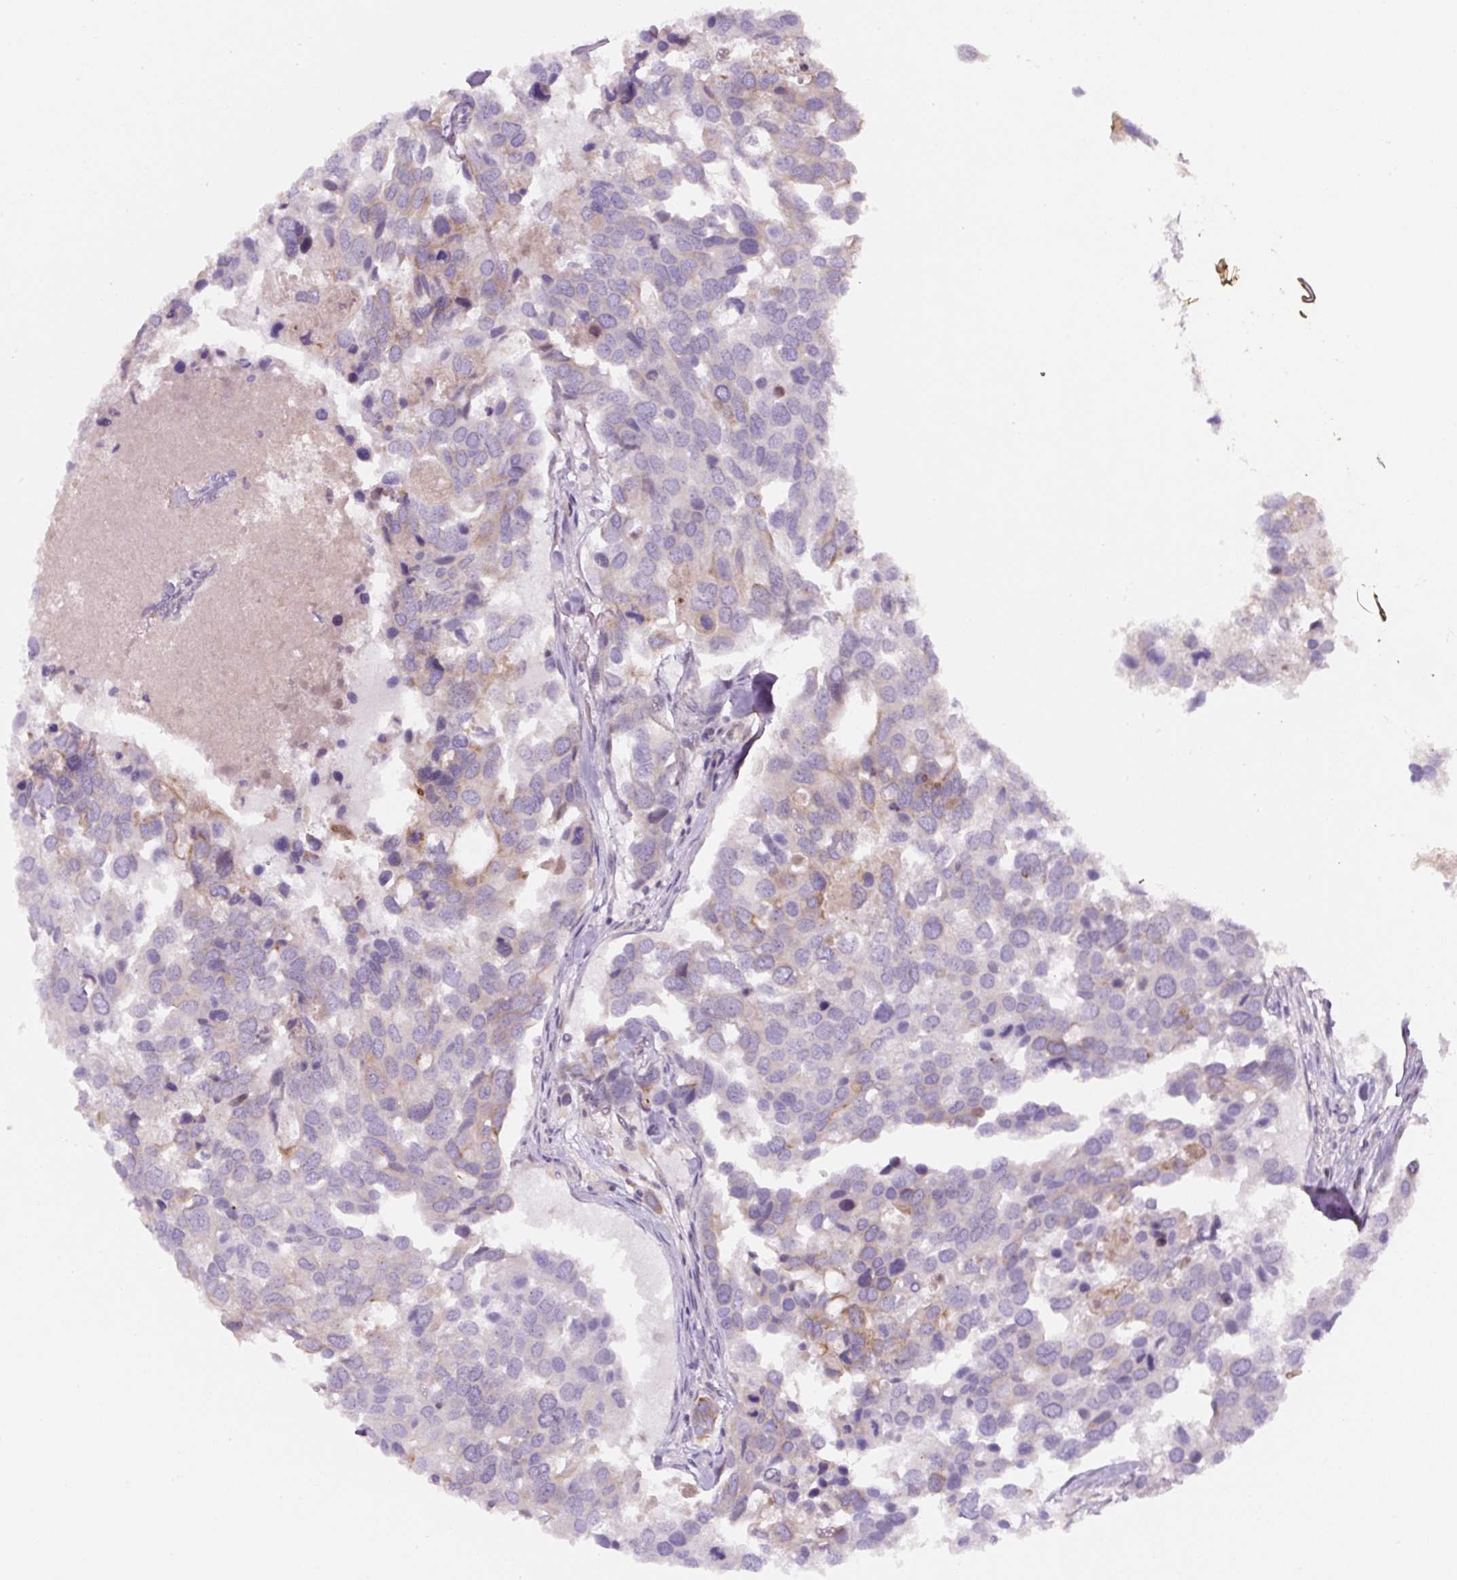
{"staining": {"intensity": "weak", "quantity": "<25%", "location": "cytoplasmic/membranous"}, "tissue": "breast cancer", "cell_type": "Tumor cells", "image_type": "cancer", "snomed": [{"axis": "morphology", "description": "Duct carcinoma"}, {"axis": "topography", "description": "Breast"}], "caption": "Breast intraductal carcinoma was stained to show a protein in brown. There is no significant expression in tumor cells.", "gene": "YIF1B", "patient": {"sex": "female", "age": 83}}